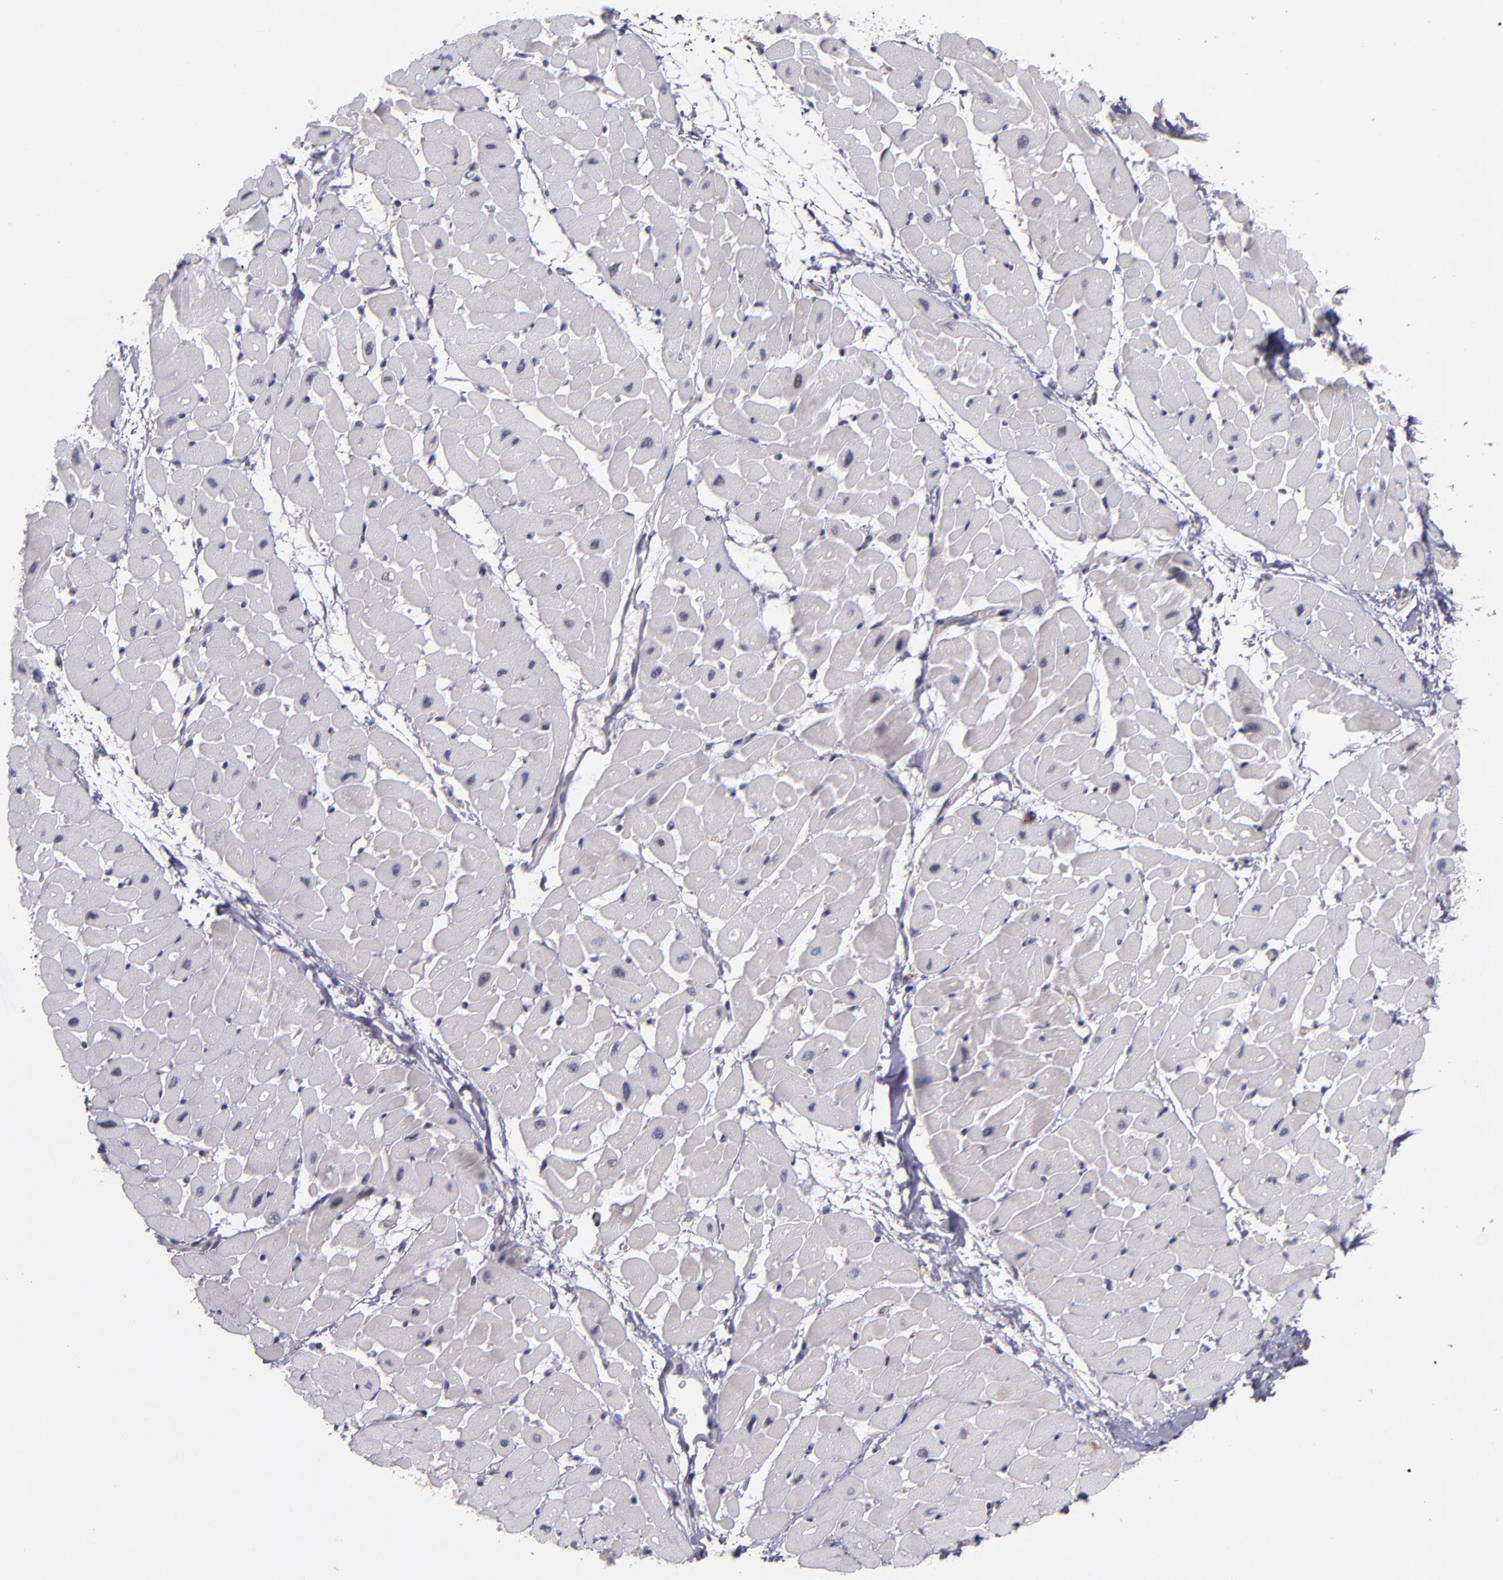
{"staining": {"intensity": "weak", "quantity": "<25%", "location": "cytoplasmic/membranous"}, "tissue": "heart muscle", "cell_type": "Cardiomyocytes", "image_type": "normal", "snomed": [{"axis": "morphology", "description": "Normal tissue, NOS"}, {"axis": "topography", "description": "Heart"}], "caption": "The image reveals no significant staining in cardiomyocytes of heart muscle.", "gene": "IFIH1", "patient": {"sex": "male", "age": 45}}